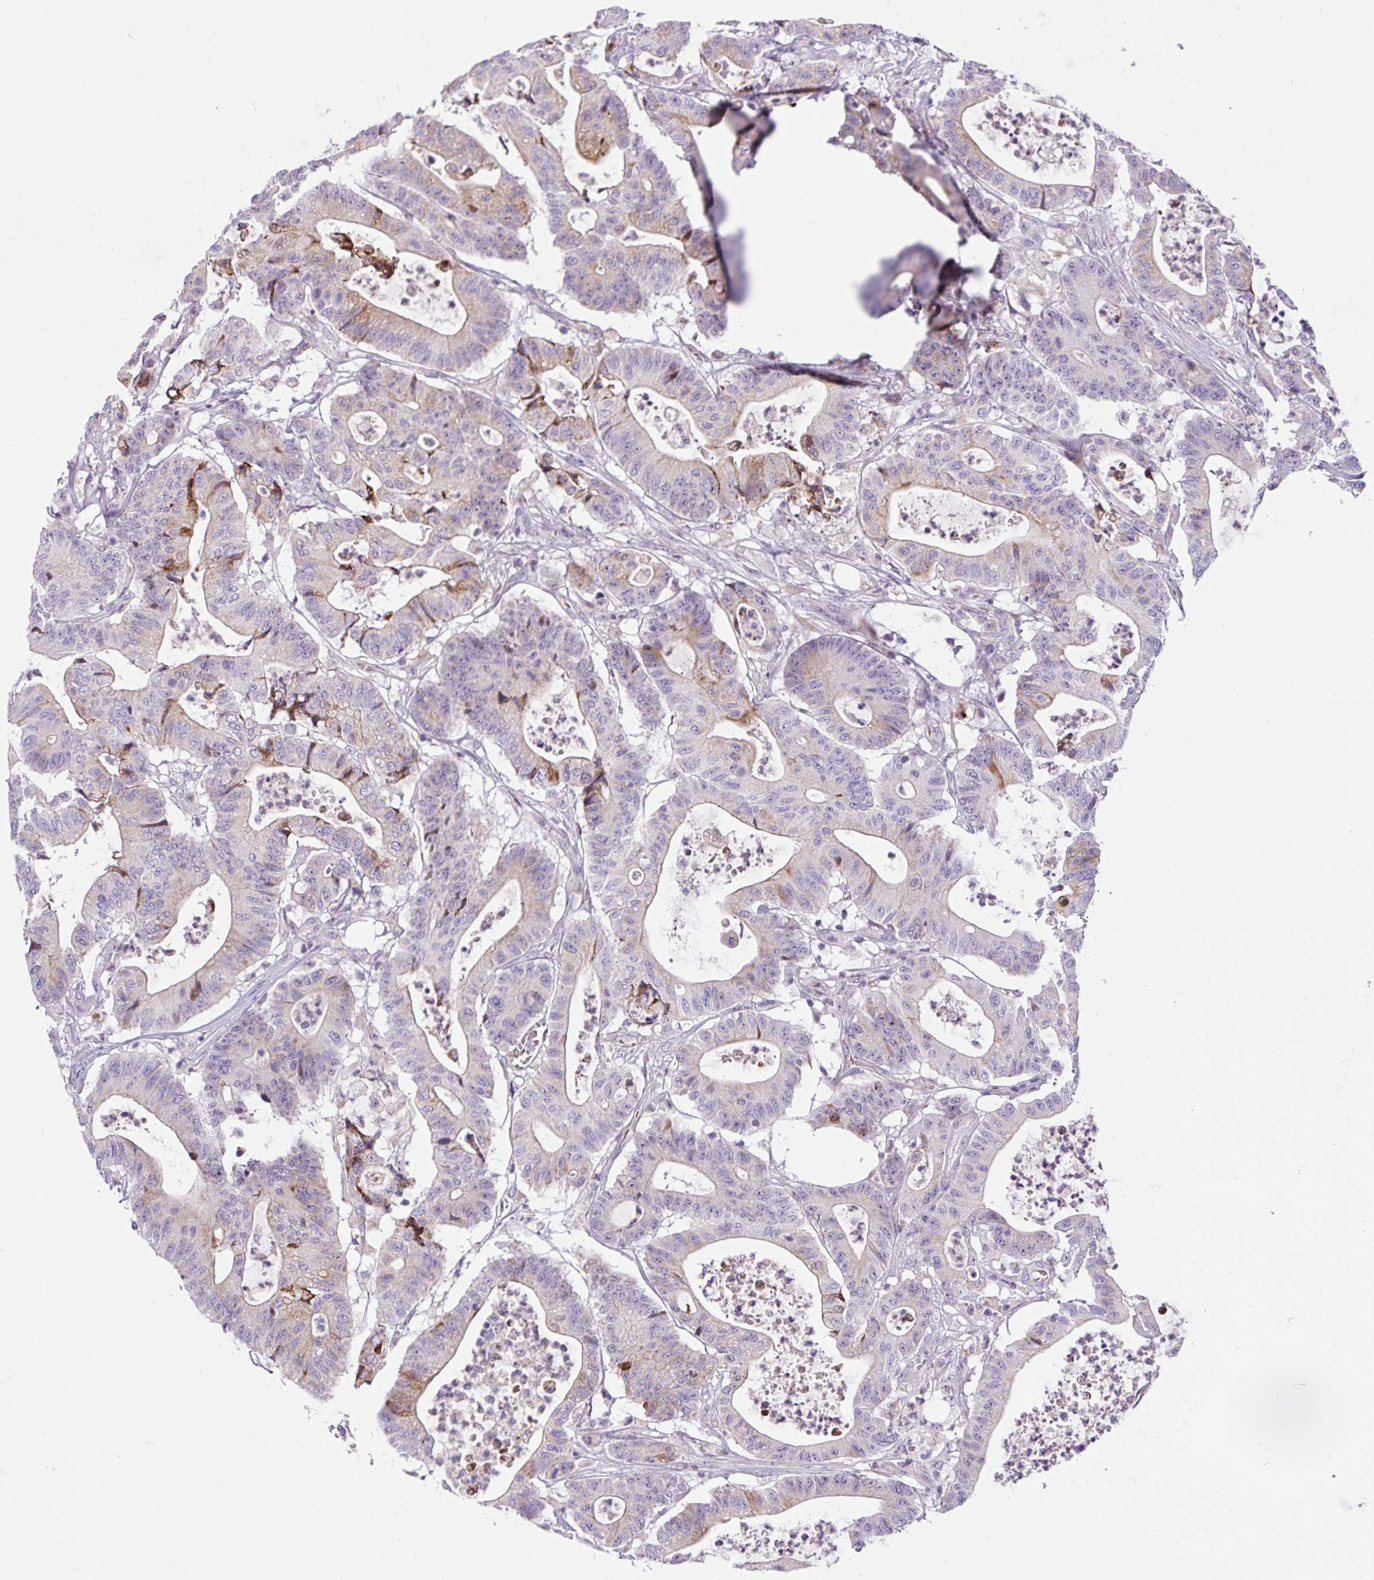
{"staining": {"intensity": "moderate", "quantity": "<25%", "location": "cytoplasmic/membranous"}, "tissue": "colorectal cancer", "cell_type": "Tumor cells", "image_type": "cancer", "snomed": [{"axis": "morphology", "description": "Adenocarcinoma, NOS"}, {"axis": "topography", "description": "Colon"}], "caption": "Immunohistochemical staining of human adenocarcinoma (colorectal) exhibits low levels of moderate cytoplasmic/membranous protein staining in about <25% of tumor cells. (IHC, brightfield microscopy, high magnification).", "gene": "ZNF596", "patient": {"sex": "female", "age": 84}}